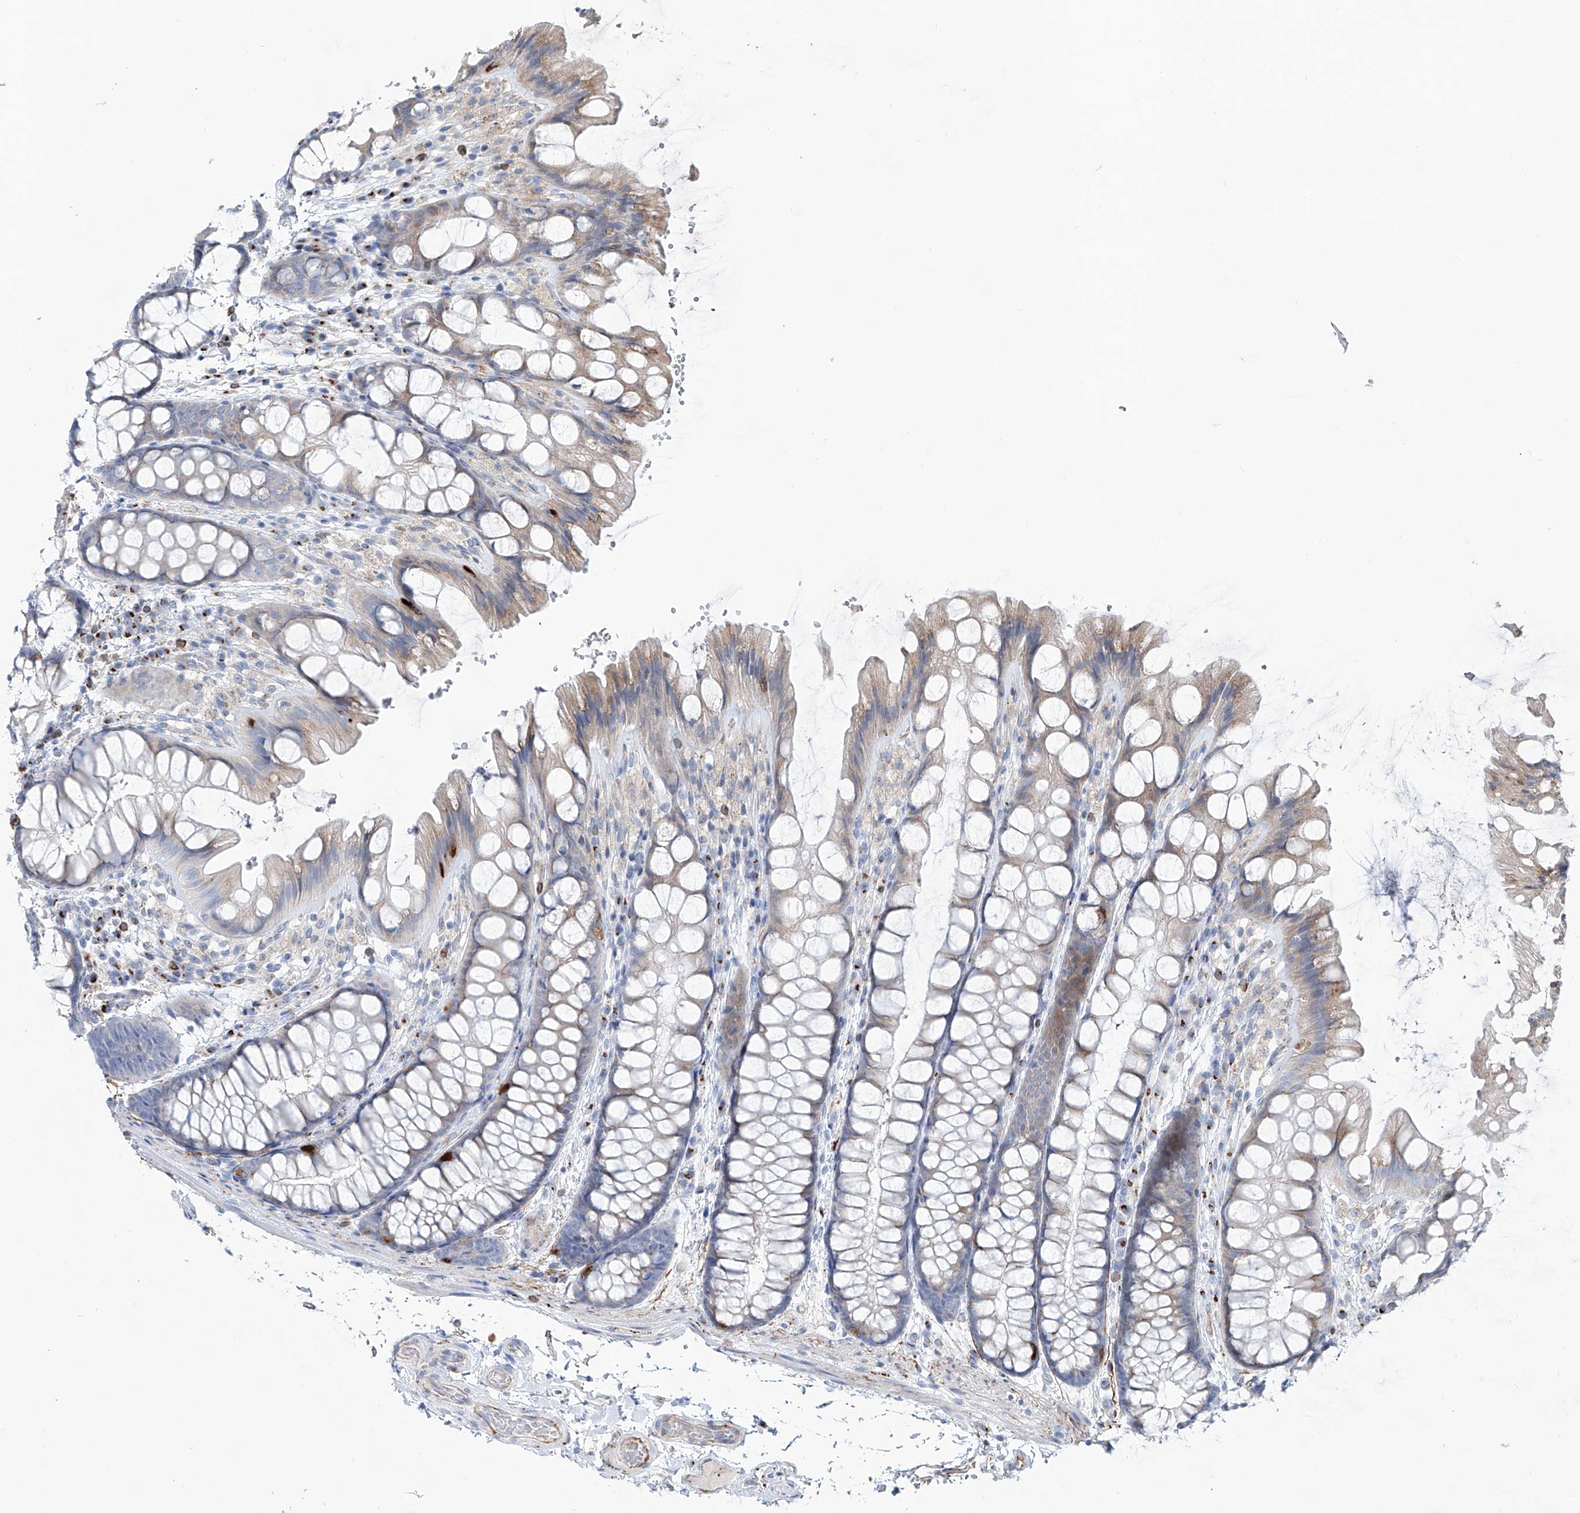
{"staining": {"intensity": "weak", "quantity": "25%-75%", "location": "cytoplasmic/membranous"}, "tissue": "colon", "cell_type": "Endothelial cells", "image_type": "normal", "snomed": [{"axis": "morphology", "description": "Normal tissue, NOS"}, {"axis": "topography", "description": "Colon"}], "caption": "A low amount of weak cytoplasmic/membranous expression is seen in approximately 25%-75% of endothelial cells in benign colon.", "gene": "CDH5", "patient": {"sex": "male", "age": 47}}